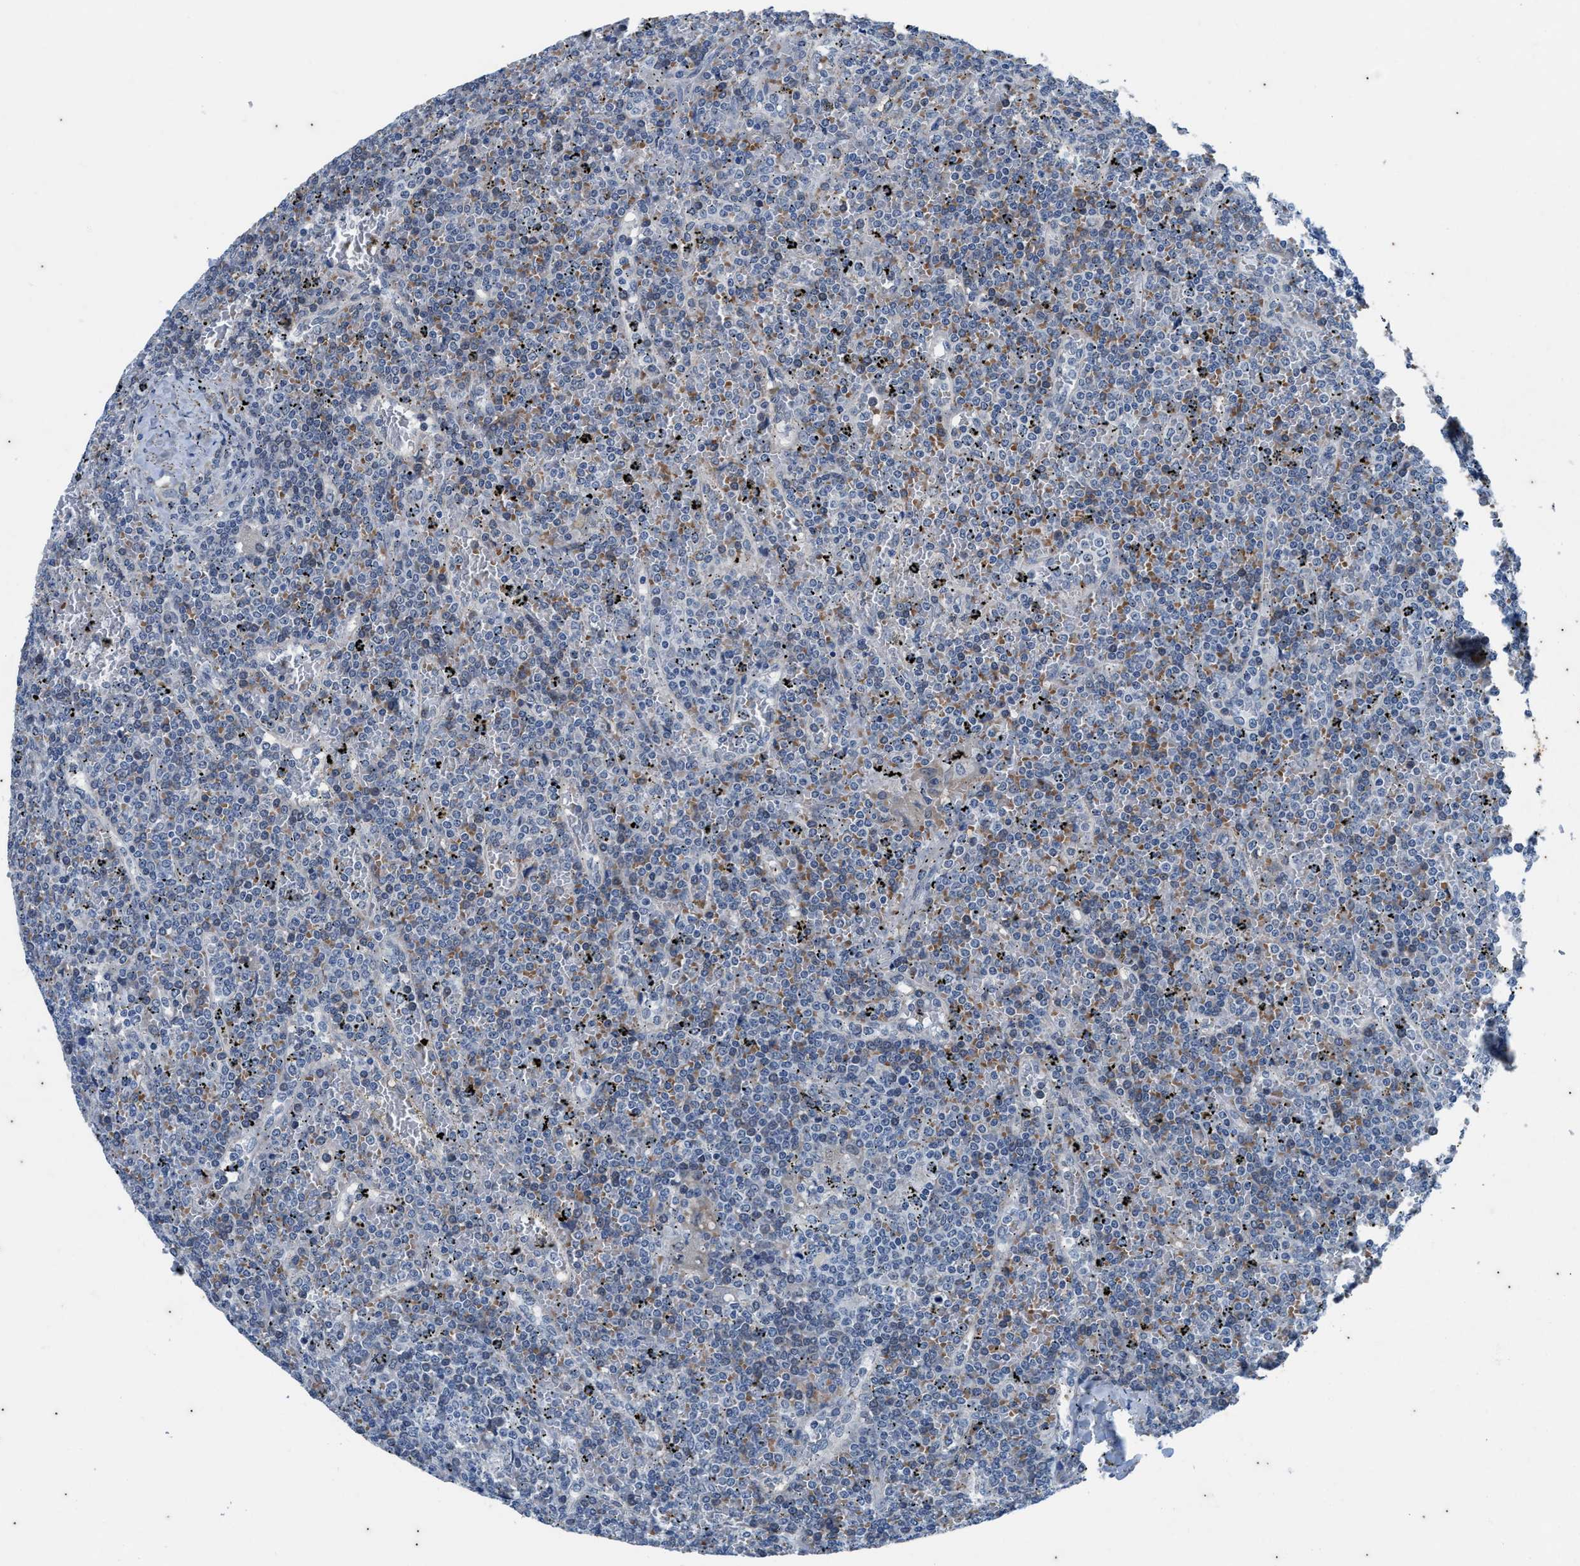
{"staining": {"intensity": "negative", "quantity": "none", "location": "none"}, "tissue": "lymphoma", "cell_type": "Tumor cells", "image_type": "cancer", "snomed": [{"axis": "morphology", "description": "Malignant lymphoma, non-Hodgkin's type, Low grade"}, {"axis": "topography", "description": "Spleen"}], "caption": "Protein analysis of low-grade malignant lymphoma, non-Hodgkin's type exhibits no significant positivity in tumor cells.", "gene": "KIF24", "patient": {"sex": "female", "age": 19}}